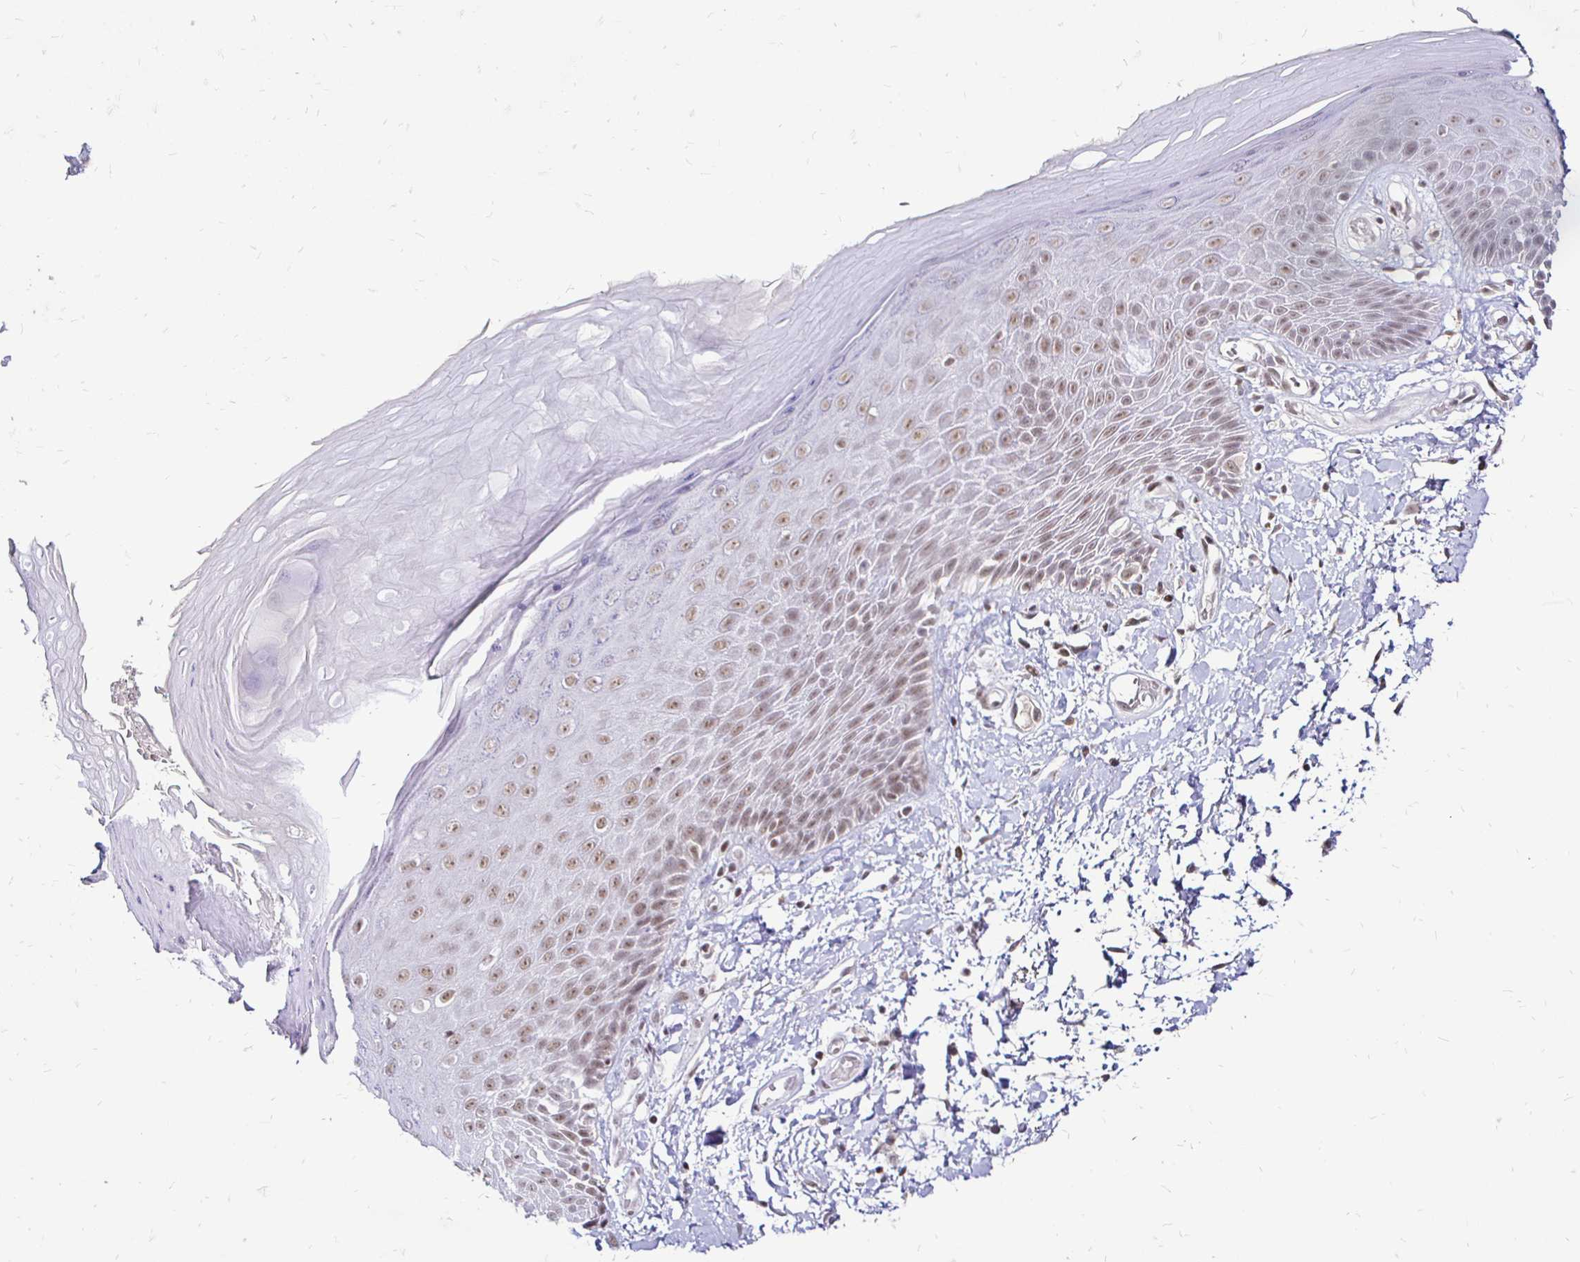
{"staining": {"intensity": "weak", "quantity": ">75%", "location": "nuclear"}, "tissue": "skin", "cell_type": "Epidermal cells", "image_type": "normal", "snomed": [{"axis": "morphology", "description": "Normal tissue, NOS"}, {"axis": "topography", "description": "Anal"}, {"axis": "topography", "description": "Peripheral nerve tissue"}], "caption": "Brown immunohistochemical staining in benign skin displays weak nuclear staining in approximately >75% of epidermal cells. The protein is stained brown, and the nuclei are stained in blue (DAB (3,3'-diaminobenzidine) IHC with brightfield microscopy, high magnification).", "gene": "SIN3A", "patient": {"sex": "male", "age": 78}}